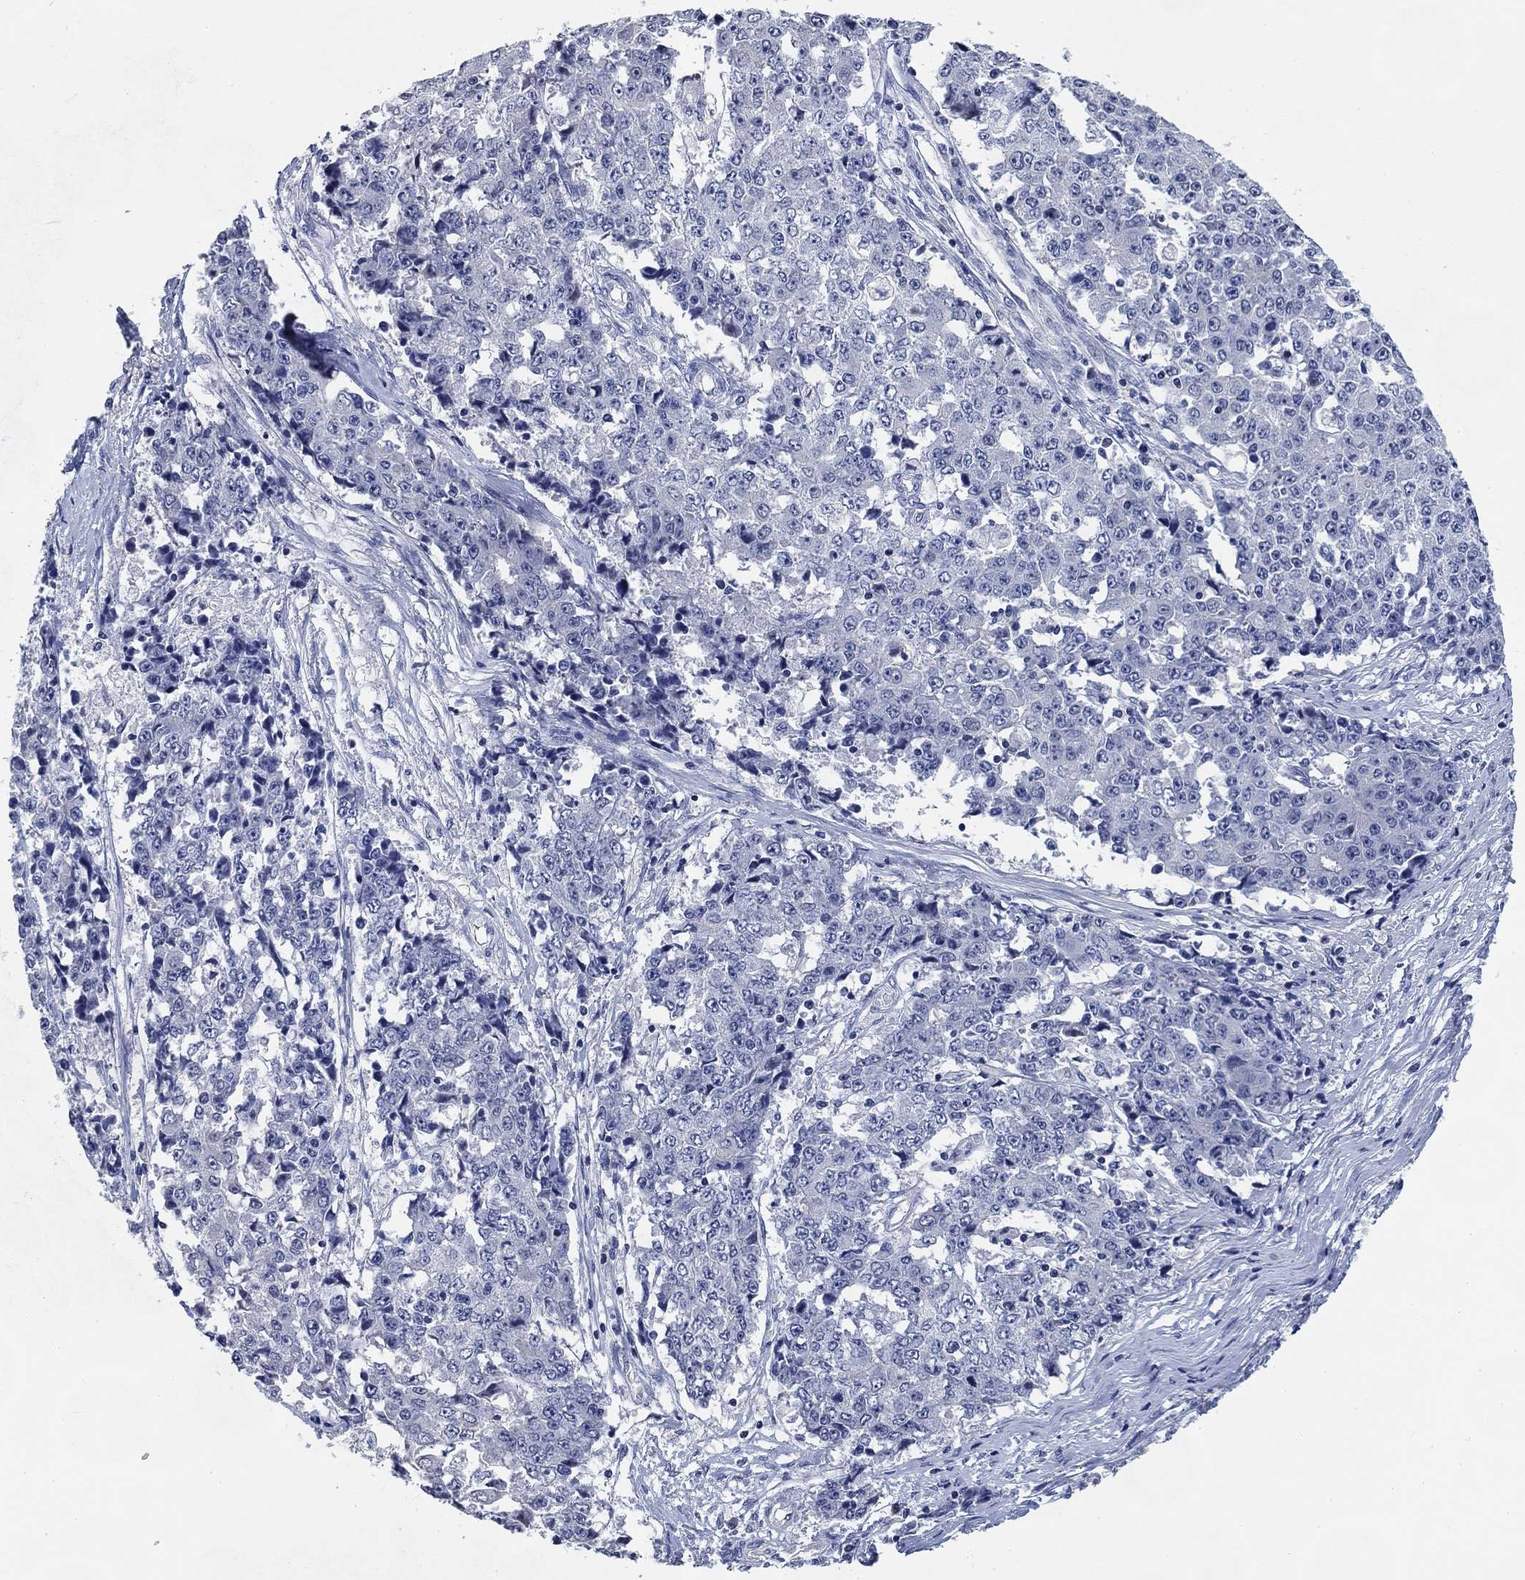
{"staining": {"intensity": "negative", "quantity": "none", "location": "none"}, "tissue": "ovarian cancer", "cell_type": "Tumor cells", "image_type": "cancer", "snomed": [{"axis": "morphology", "description": "Carcinoma, endometroid"}, {"axis": "topography", "description": "Ovary"}], "caption": "Immunohistochemistry of ovarian cancer shows no staining in tumor cells.", "gene": "DAZL", "patient": {"sex": "female", "age": 42}}